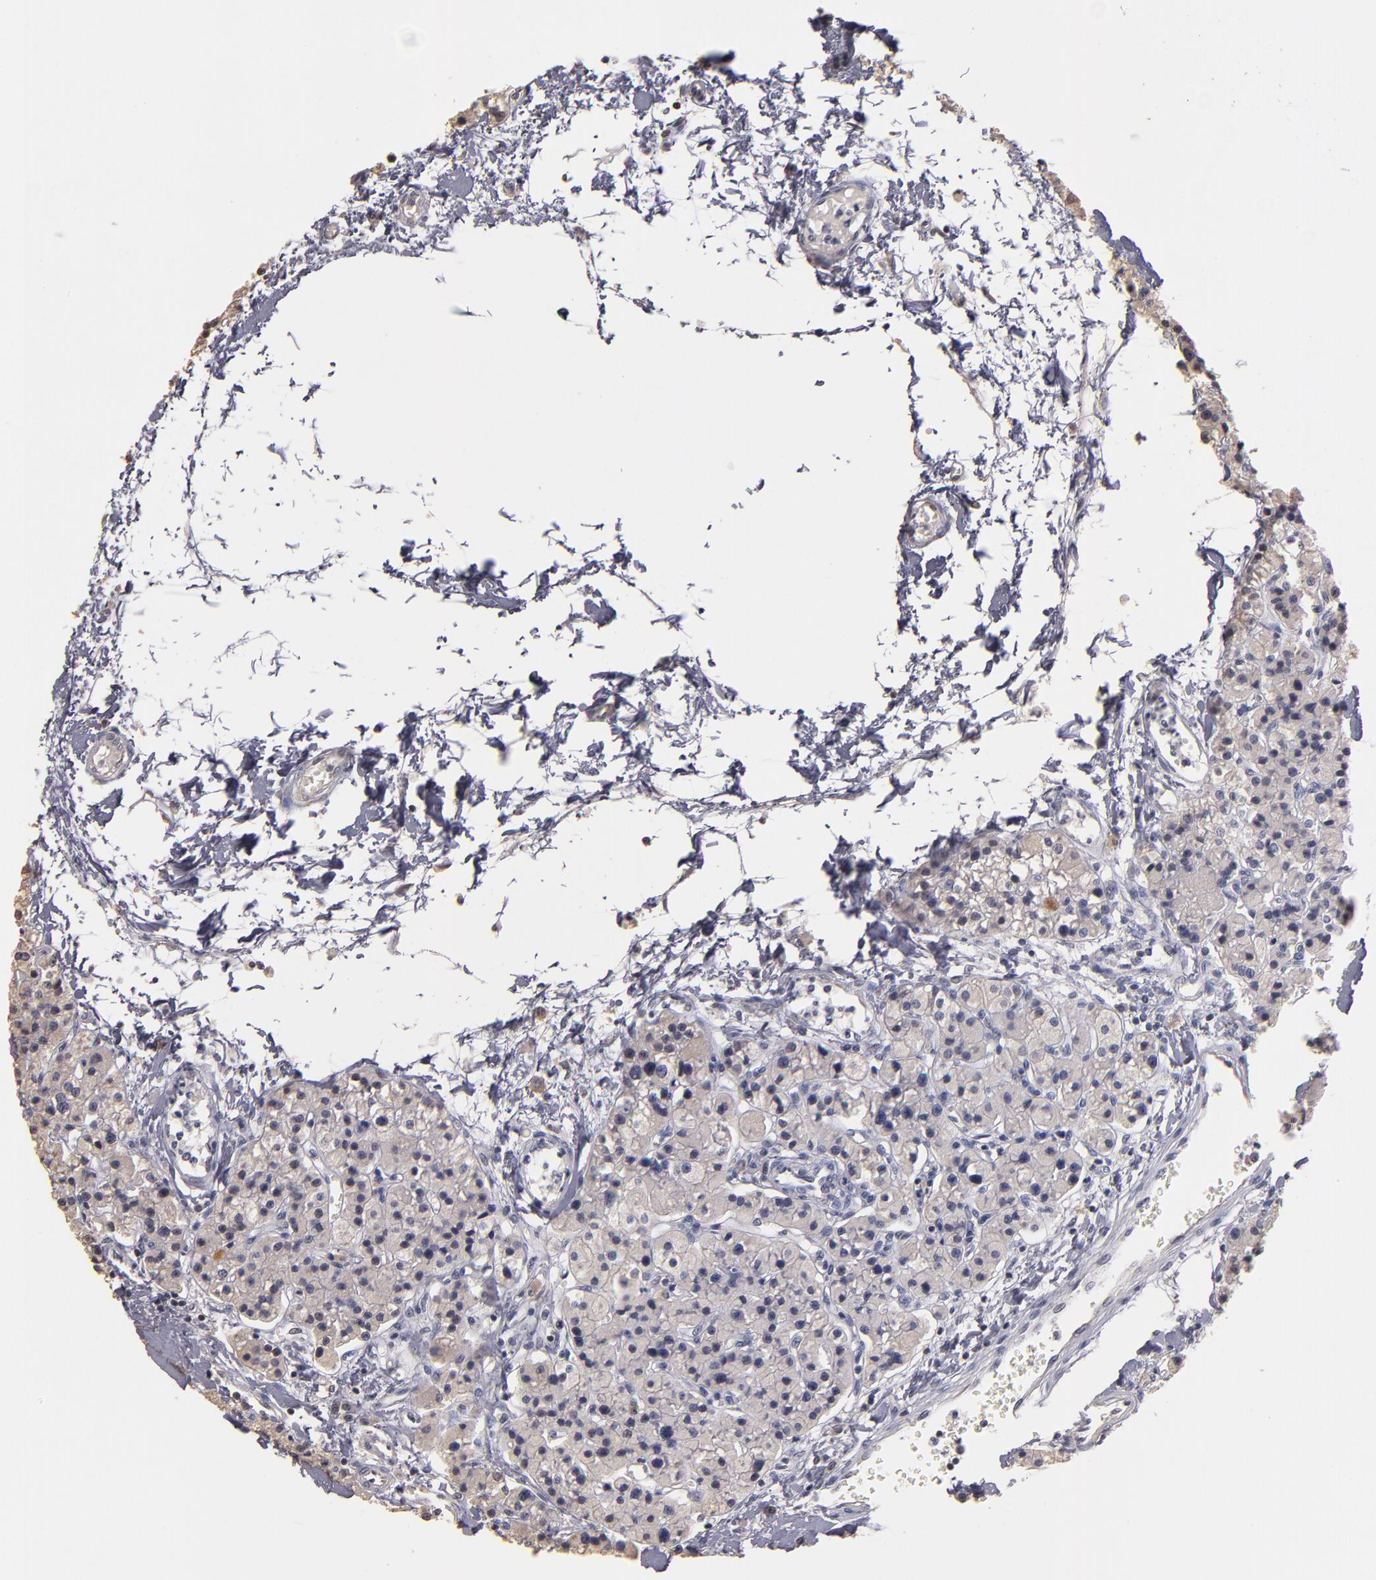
{"staining": {"intensity": "negative", "quantity": "none", "location": "none"}, "tissue": "parathyroid gland", "cell_type": "Glandular cells", "image_type": "normal", "snomed": [{"axis": "morphology", "description": "Normal tissue, NOS"}, {"axis": "topography", "description": "Parathyroid gland"}], "caption": "DAB (3,3'-diaminobenzidine) immunohistochemical staining of unremarkable parathyroid gland exhibits no significant staining in glandular cells.", "gene": "SOX10", "patient": {"sex": "female", "age": 58}}